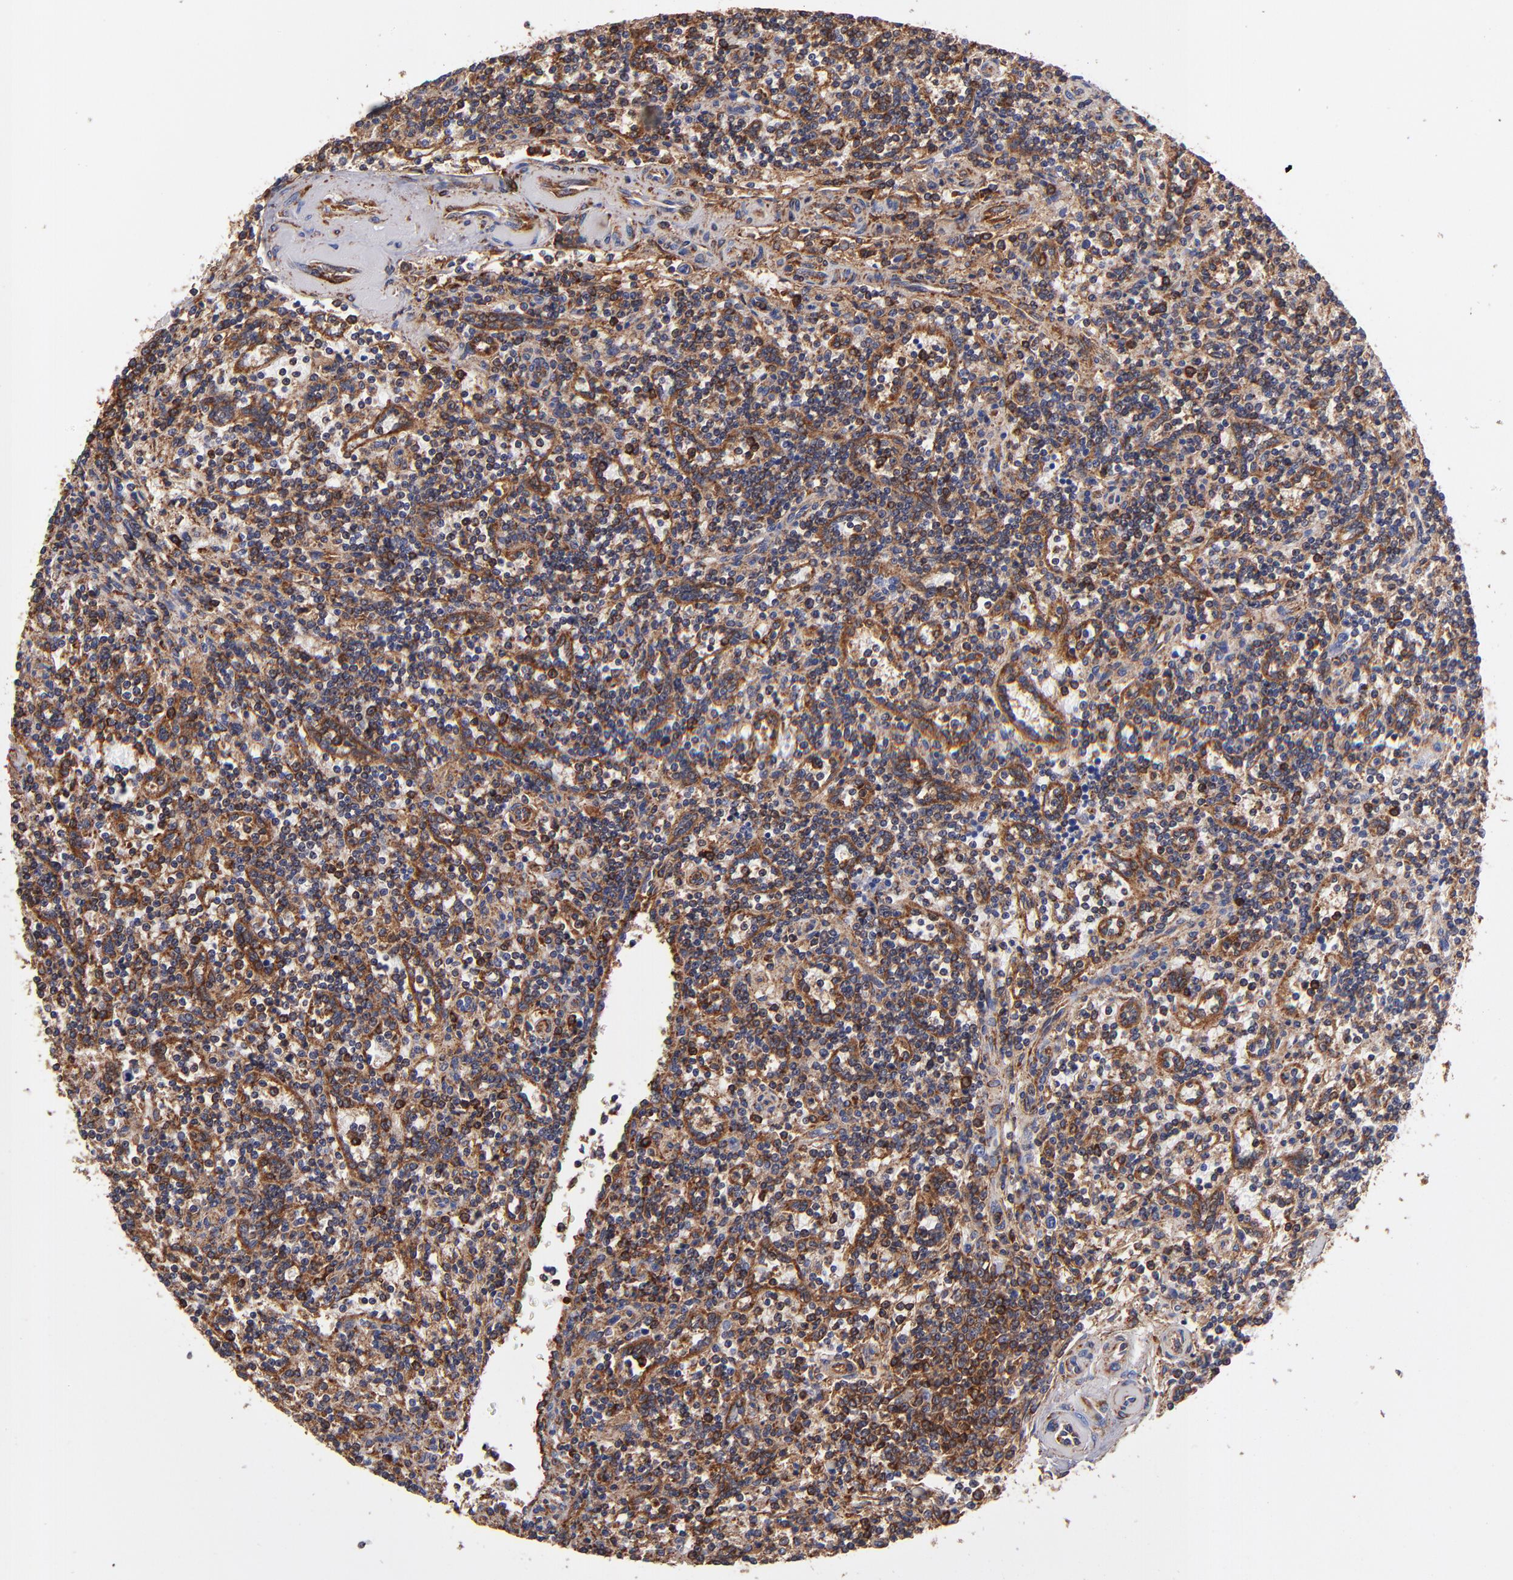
{"staining": {"intensity": "moderate", "quantity": "25%-75%", "location": "cytoplasmic/membranous"}, "tissue": "lymphoma", "cell_type": "Tumor cells", "image_type": "cancer", "snomed": [{"axis": "morphology", "description": "Malignant lymphoma, non-Hodgkin's type, Low grade"}, {"axis": "topography", "description": "Spleen"}], "caption": "Lymphoma stained with a protein marker shows moderate staining in tumor cells.", "gene": "MVP", "patient": {"sex": "male", "age": 73}}